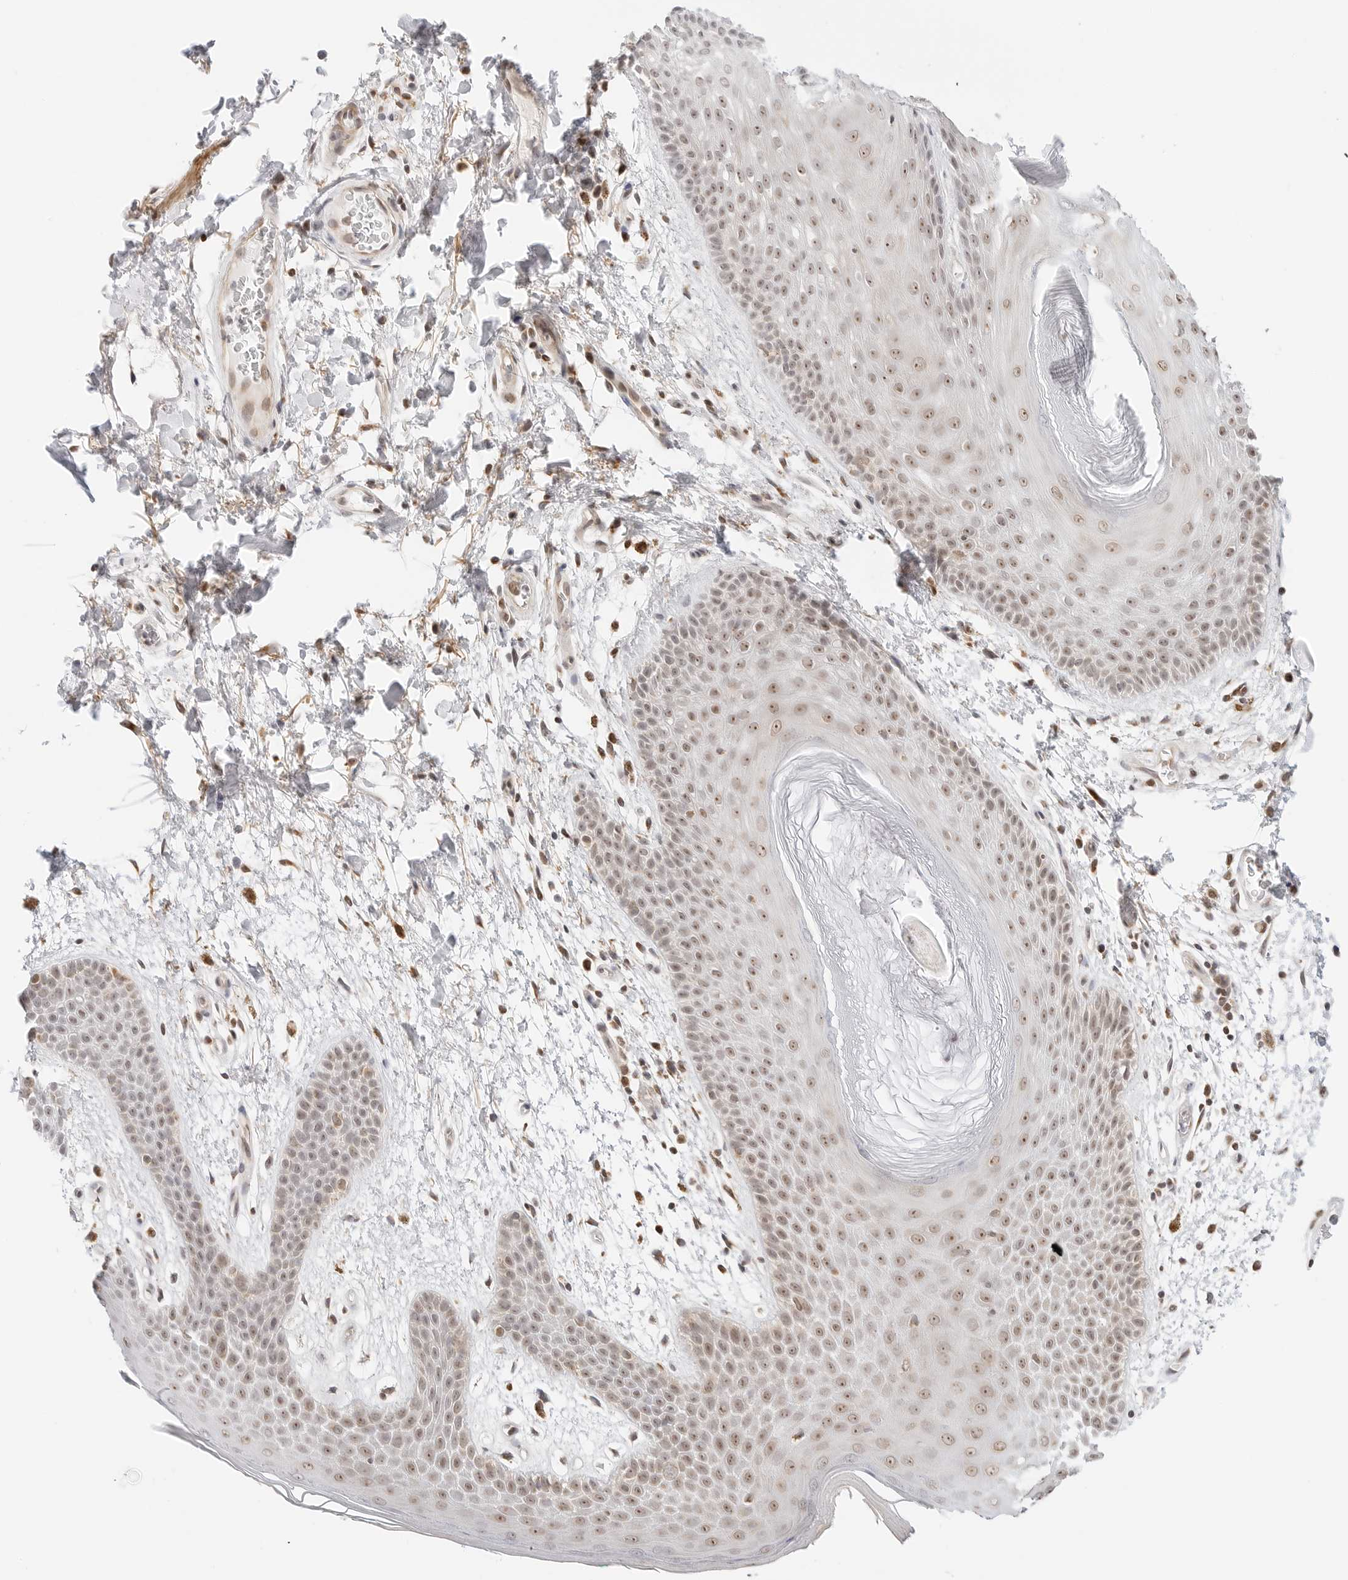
{"staining": {"intensity": "moderate", "quantity": "25%-75%", "location": "cytoplasmic/membranous,nuclear"}, "tissue": "skin", "cell_type": "Epidermal cells", "image_type": "normal", "snomed": [{"axis": "morphology", "description": "Normal tissue, NOS"}, {"axis": "topography", "description": "Anal"}], "caption": "Immunohistochemical staining of benign human skin exhibits medium levels of moderate cytoplasmic/membranous,nuclear staining in approximately 25%-75% of epidermal cells.", "gene": "GORAB", "patient": {"sex": "male", "age": 74}}